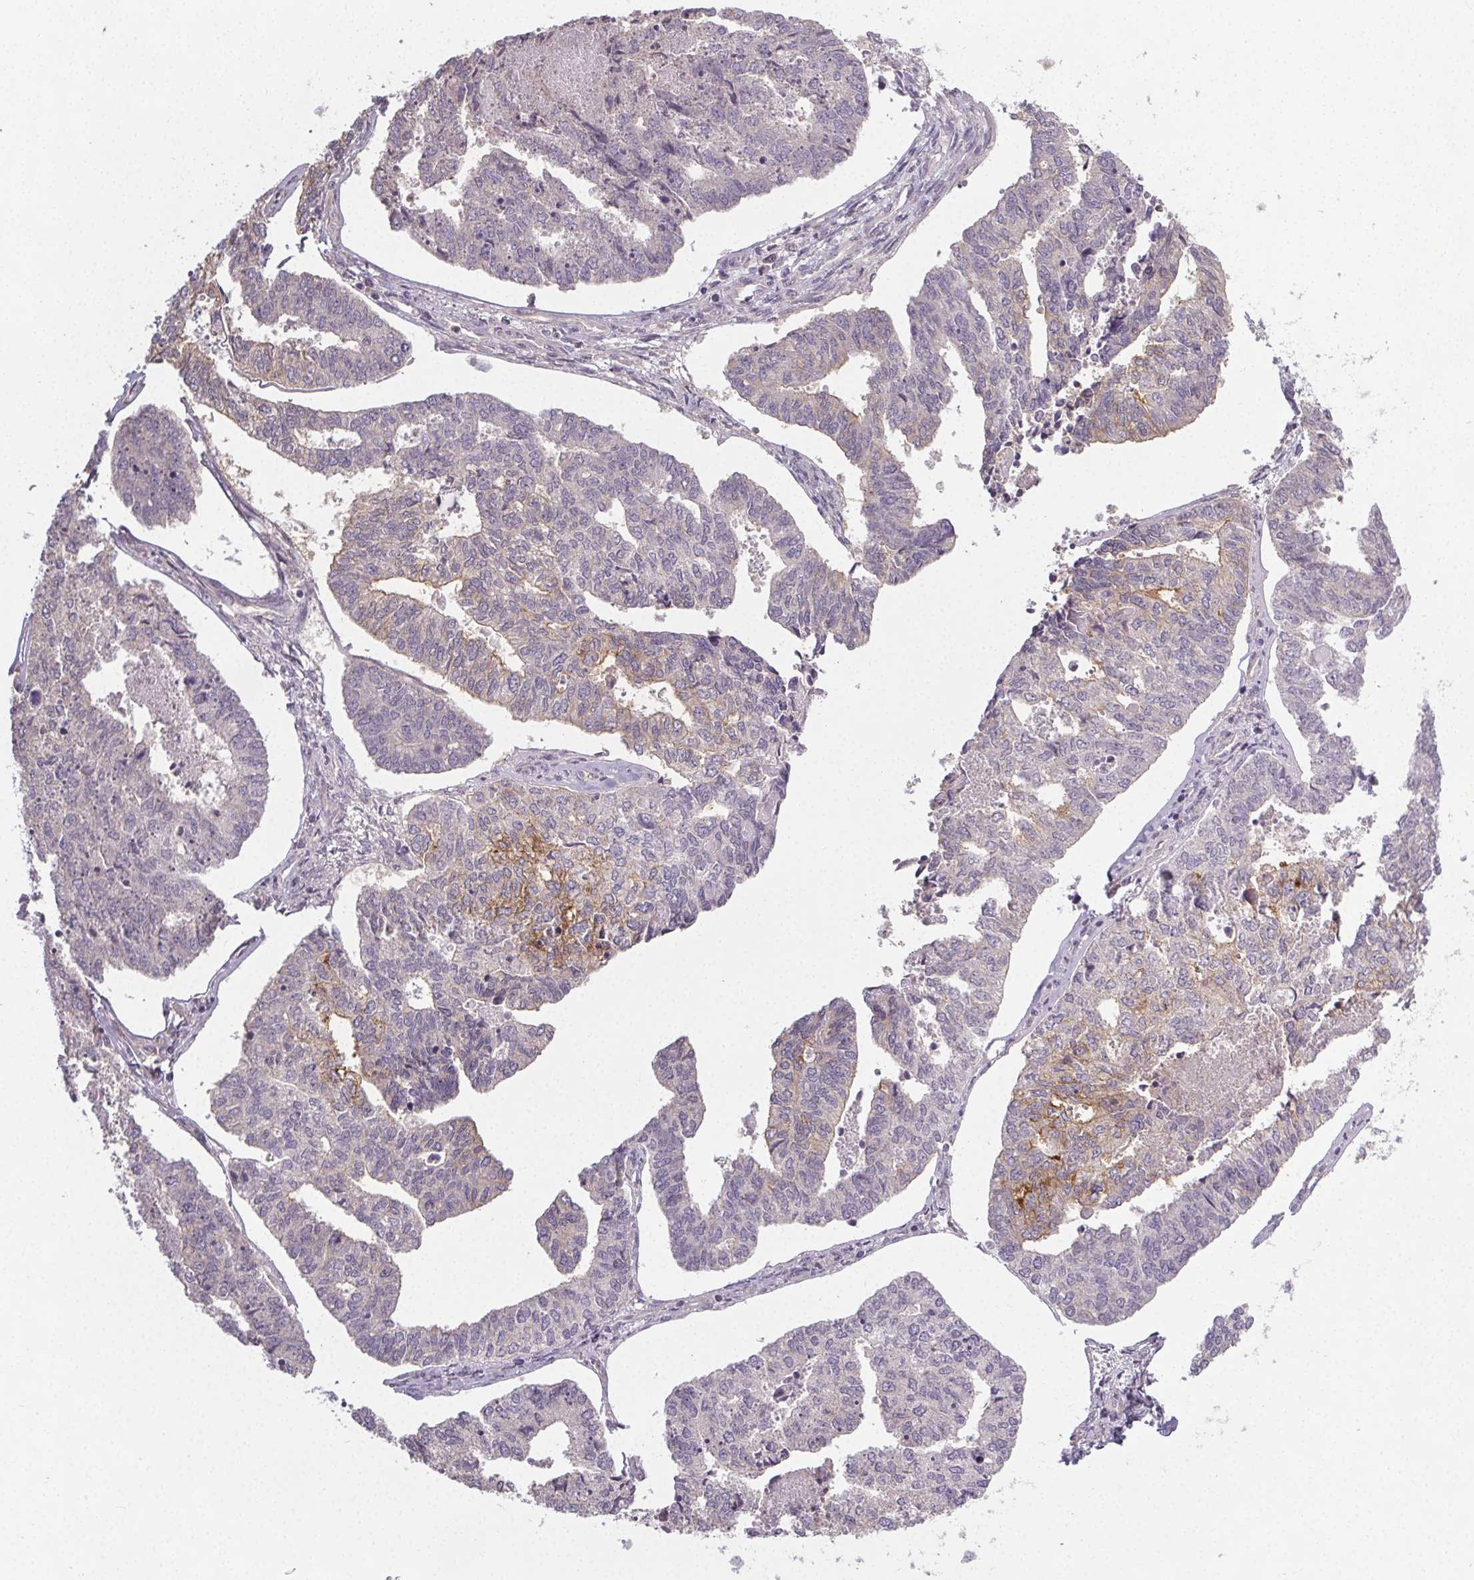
{"staining": {"intensity": "moderate", "quantity": "<25%", "location": "cytoplasmic/membranous"}, "tissue": "endometrial cancer", "cell_type": "Tumor cells", "image_type": "cancer", "snomed": [{"axis": "morphology", "description": "Adenocarcinoma, NOS"}, {"axis": "topography", "description": "Endometrium"}], "caption": "A brown stain labels moderate cytoplasmic/membranous positivity of a protein in human endometrial cancer tumor cells.", "gene": "SLC26A2", "patient": {"sex": "female", "age": 73}}